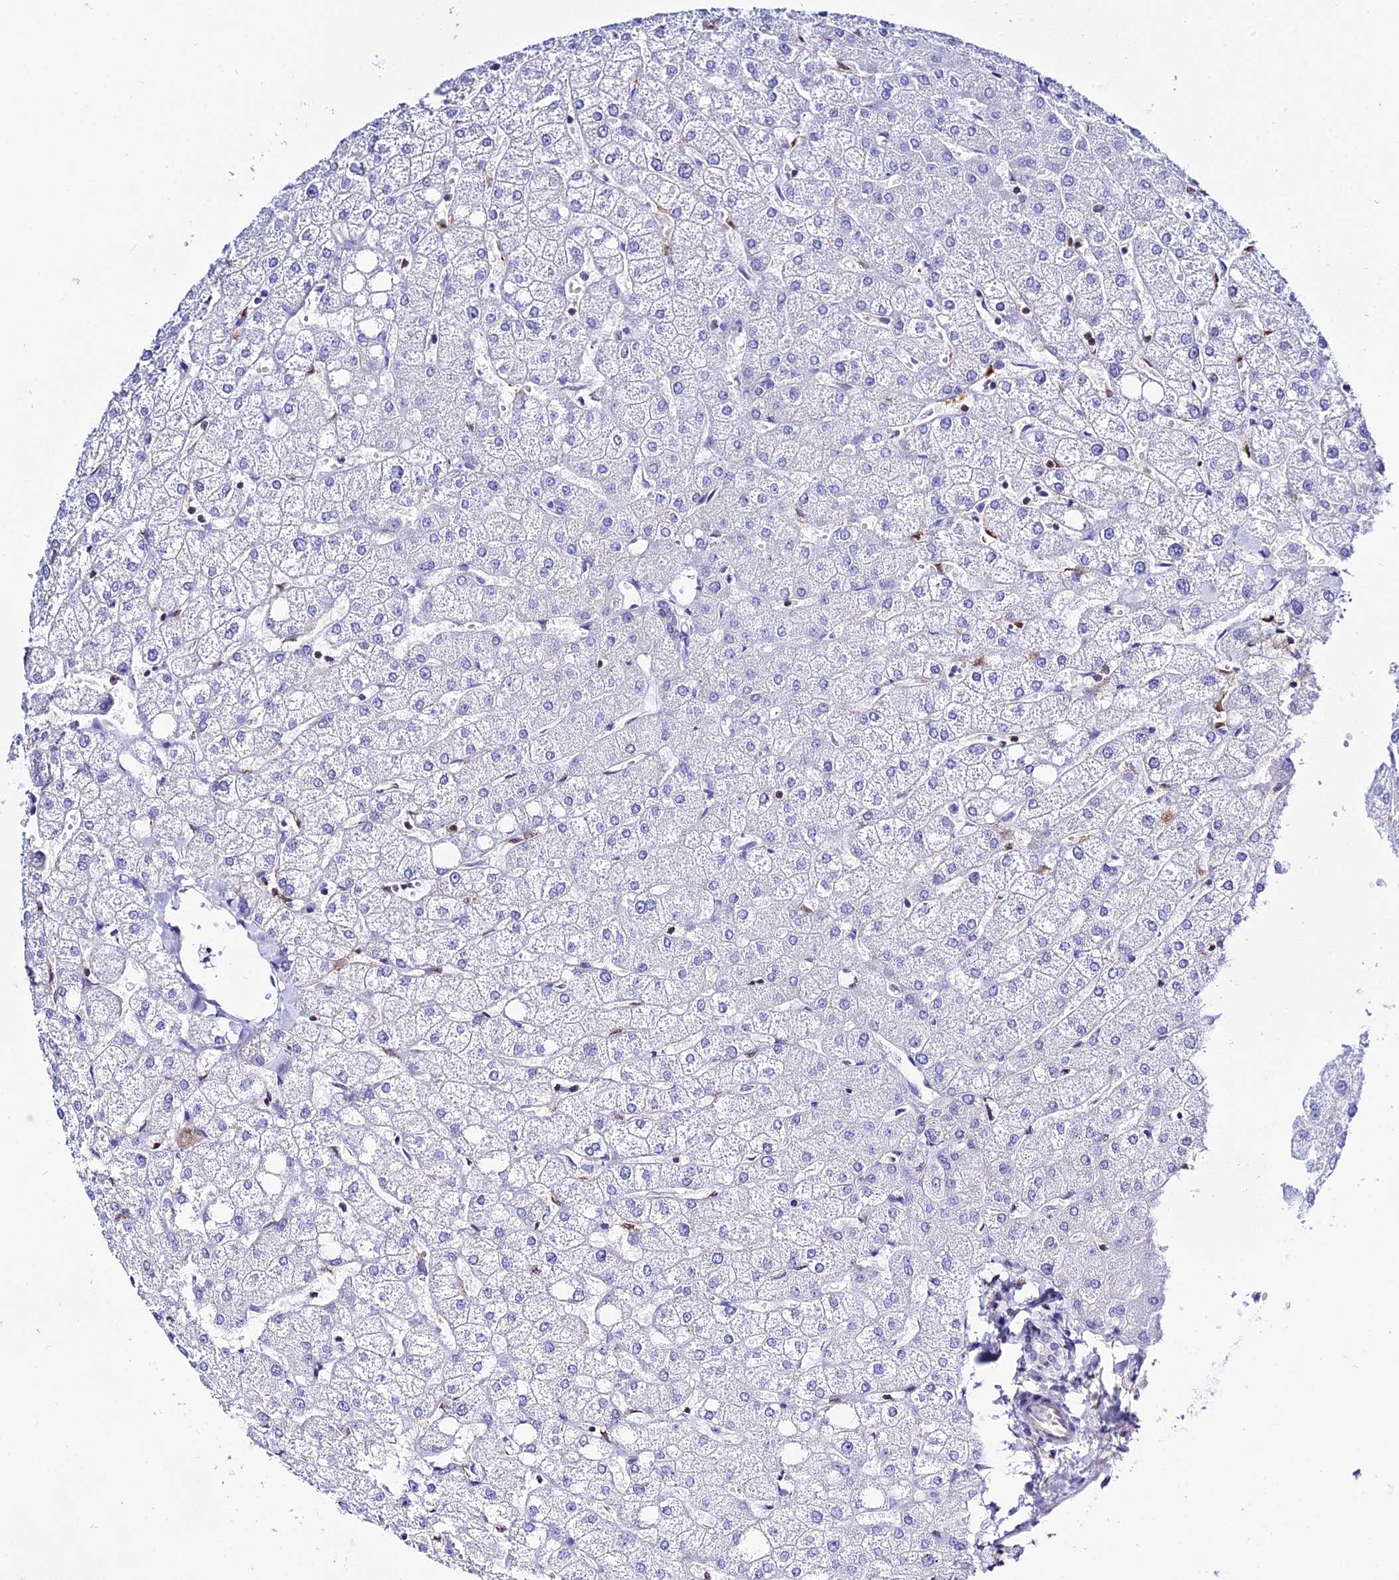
{"staining": {"intensity": "negative", "quantity": "none", "location": "none"}, "tissue": "liver", "cell_type": "Cholangiocytes", "image_type": "normal", "snomed": [{"axis": "morphology", "description": "Normal tissue, NOS"}, {"axis": "topography", "description": "Liver"}], "caption": "Protein analysis of benign liver demonstrates no significant staining in cholangiocytes. (DAB (3,3'-diaminobenzidine) immunohistochemistry with hematoxylin counter stain).", "gene": "S100A16", "patient": {"sex": "female", "age": 54}}